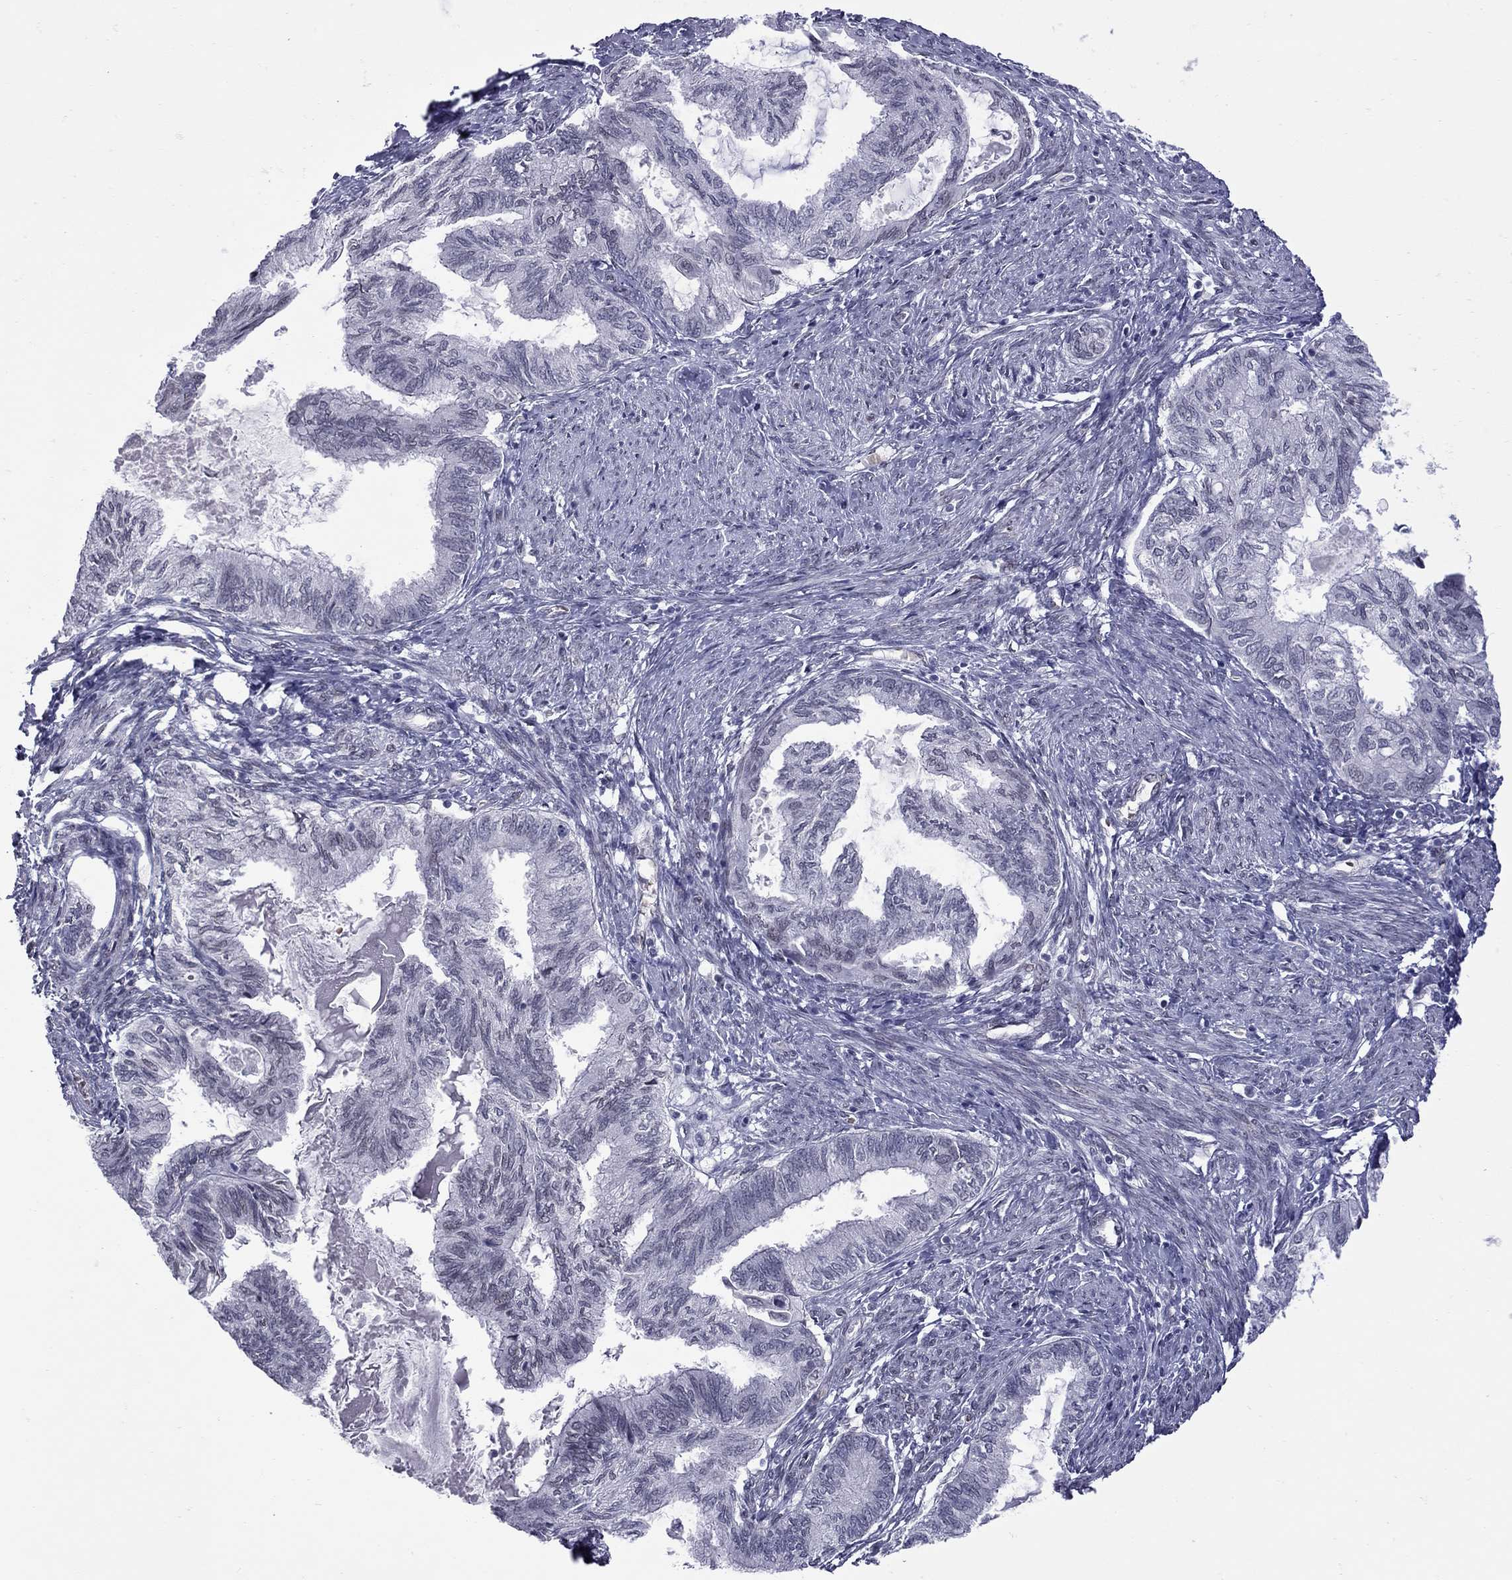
{"staining": {"intensity": "negative", "quantity": "none", "location": "none"}, "tissue": "endometrial cancer", "cell_type": "Tumor cells", "image_type": "cancer", "snomed": [{"axis": "morphology", "description": "Adenocarcinoma, NOS"}, {"axis": "topography", "description": "Endometrium"}], "caption": "IHC image of human endometrial cancer (adenocarcinoma) stained for a protein (brown), which exhibits no expression in tumor cells.", "gene": "CLTCL1", "patient": {"sex": "female", "age": 86}}